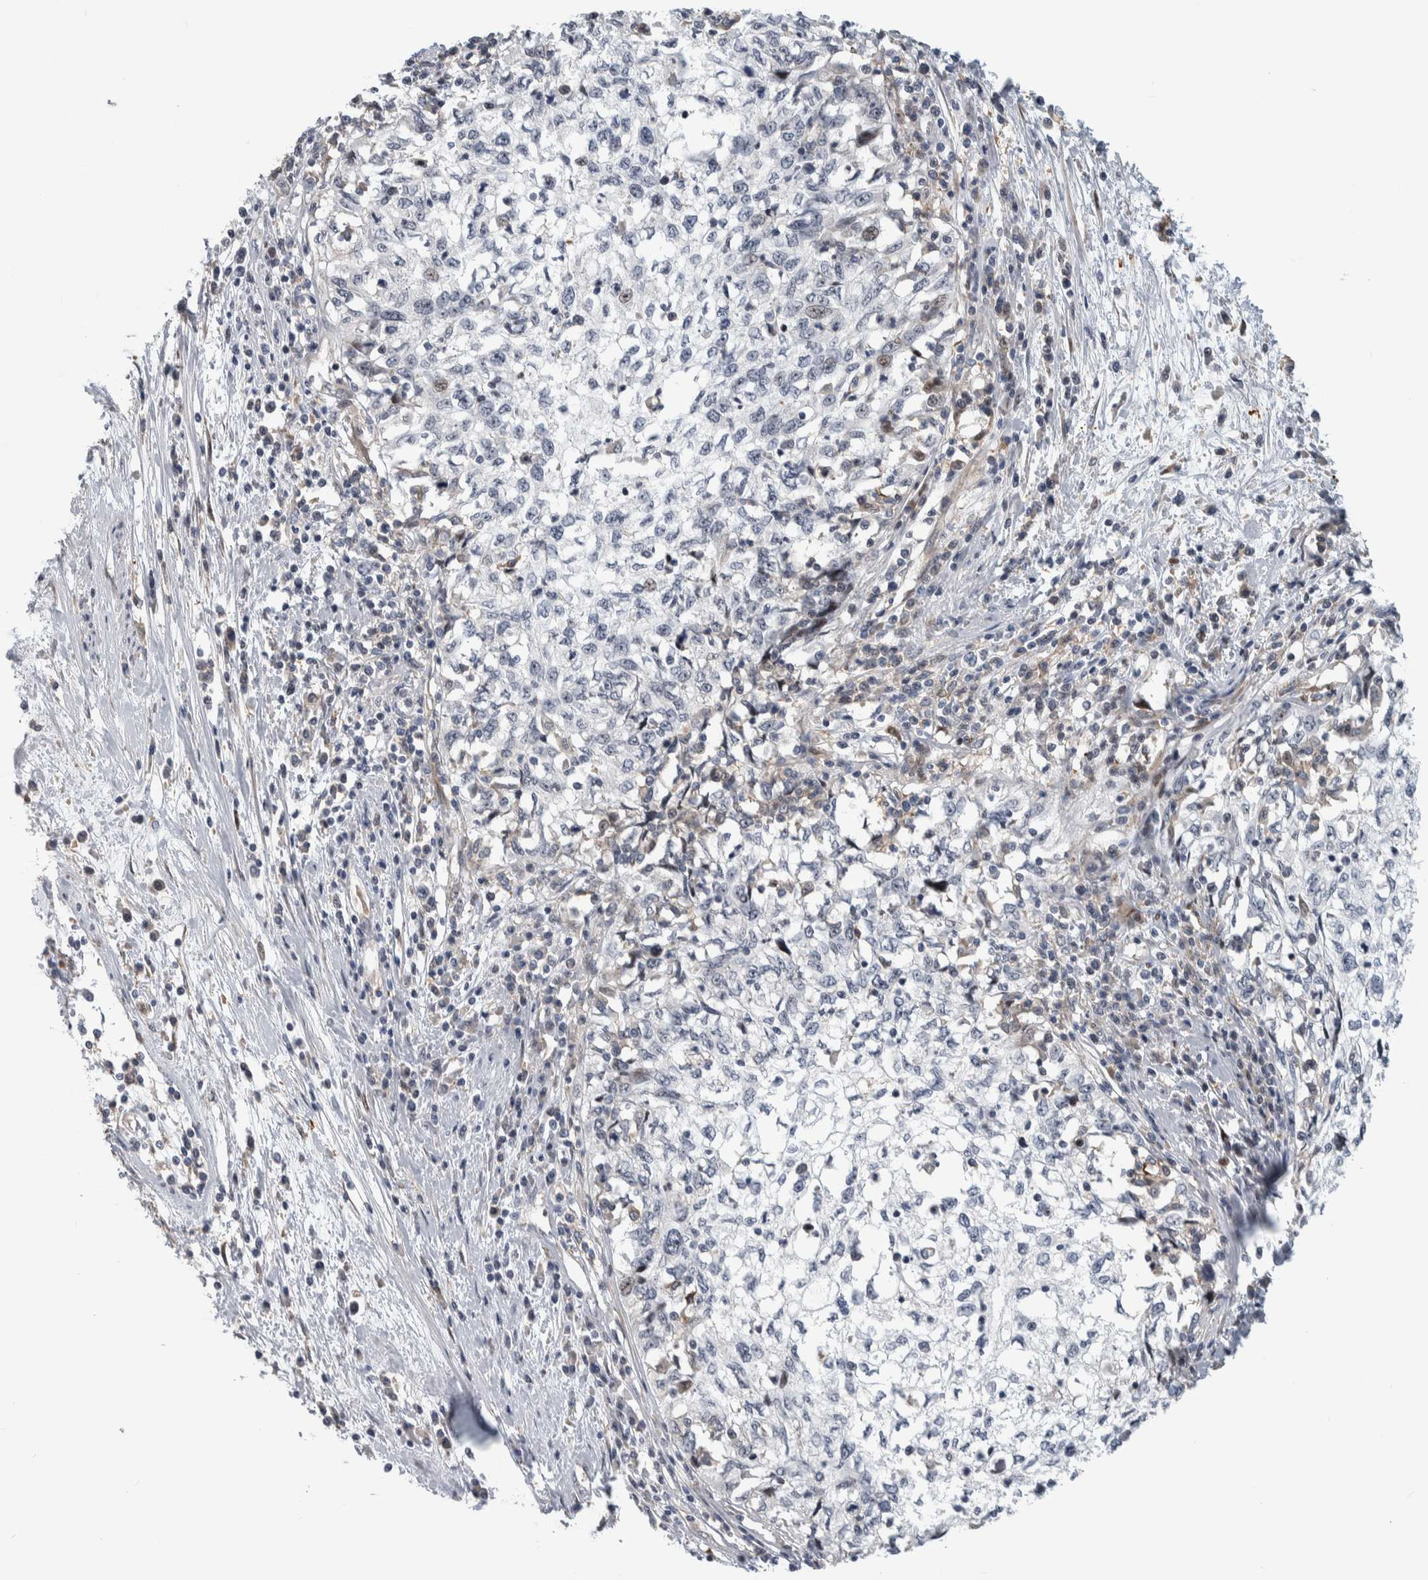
{"staining": {"intensity": "negative", "quantity": "none", "location": "none"}, "tissue": "cervical cancer", "cell_type": "Tumor cells", "image_type": "cancer", "snomed": [{"axis": "morphology", "description": "Squamous cell carcinoma, NOS"}, {"axis": "topography", "description": "Cervix"}], "caption": "Cervical cancer was stained to show a protein in brown. There is no significant expression in tumor cells.", "gene": "MSL1", "patient": {"sex": "female", "age": 57}}